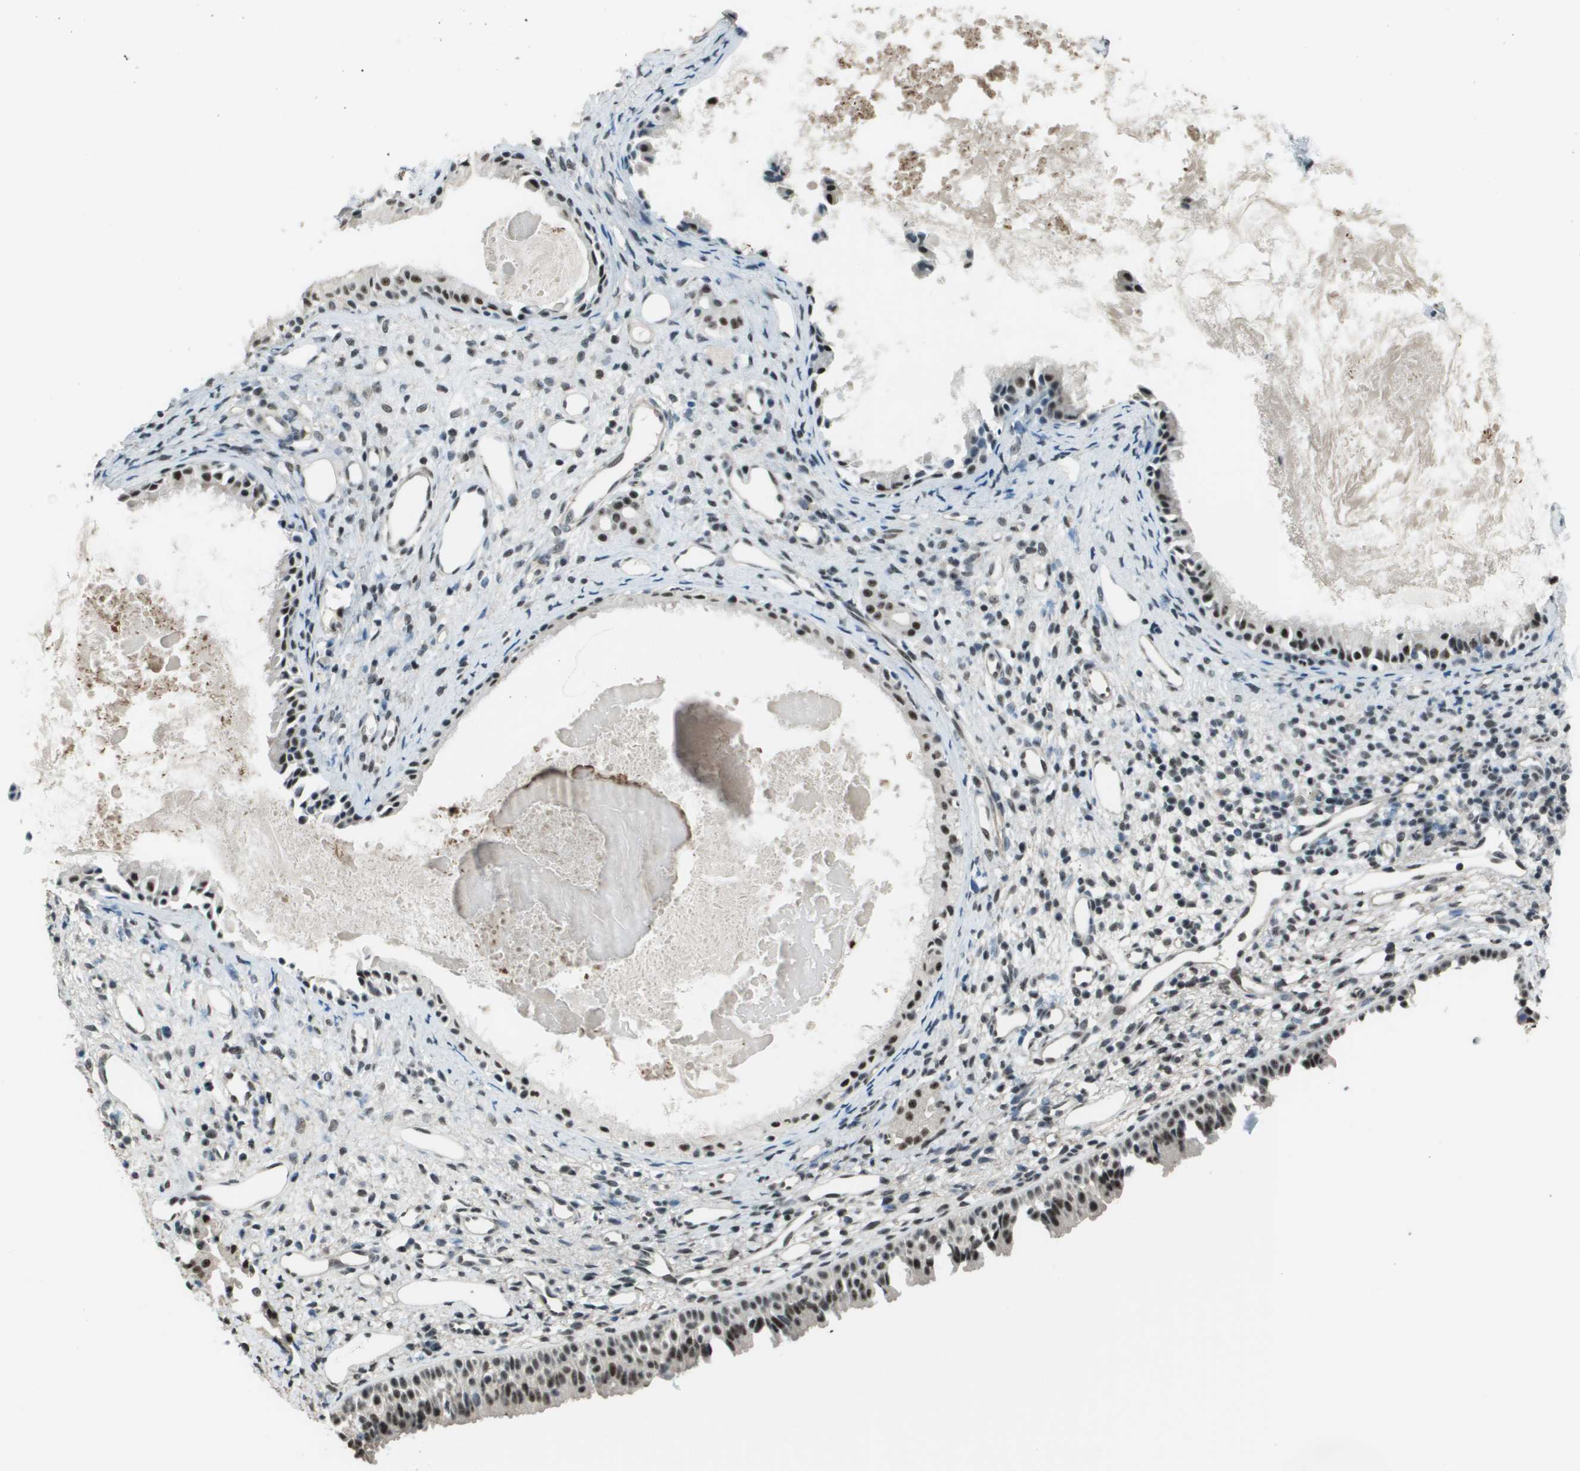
{"staining": {"intensity": "weak", "quantity": ">75%", "location": "nuclear"}, "tissue": "nasopharynx", "cell_type": "Respiratory epithelial cells", "image_type": "normal", "snomed": [{"axis": "morphology", "description": "Normal tissue, NOS"}, {"axis": "topography", "description": "Nasopharynx"}], "caption": "High-power microscopy captured an immunohistochemistry photomicrograph of benign nasopharynx, revealing weak nuclear positivity in about >75% of respiratory epithelial cells. (DAB (3,3'-diaminobenzidine) IHC, brown staining for protein, blue staining for nuclei).", "gene": "DEPDC1", "patient": {"sex": "male", "age": 22}}